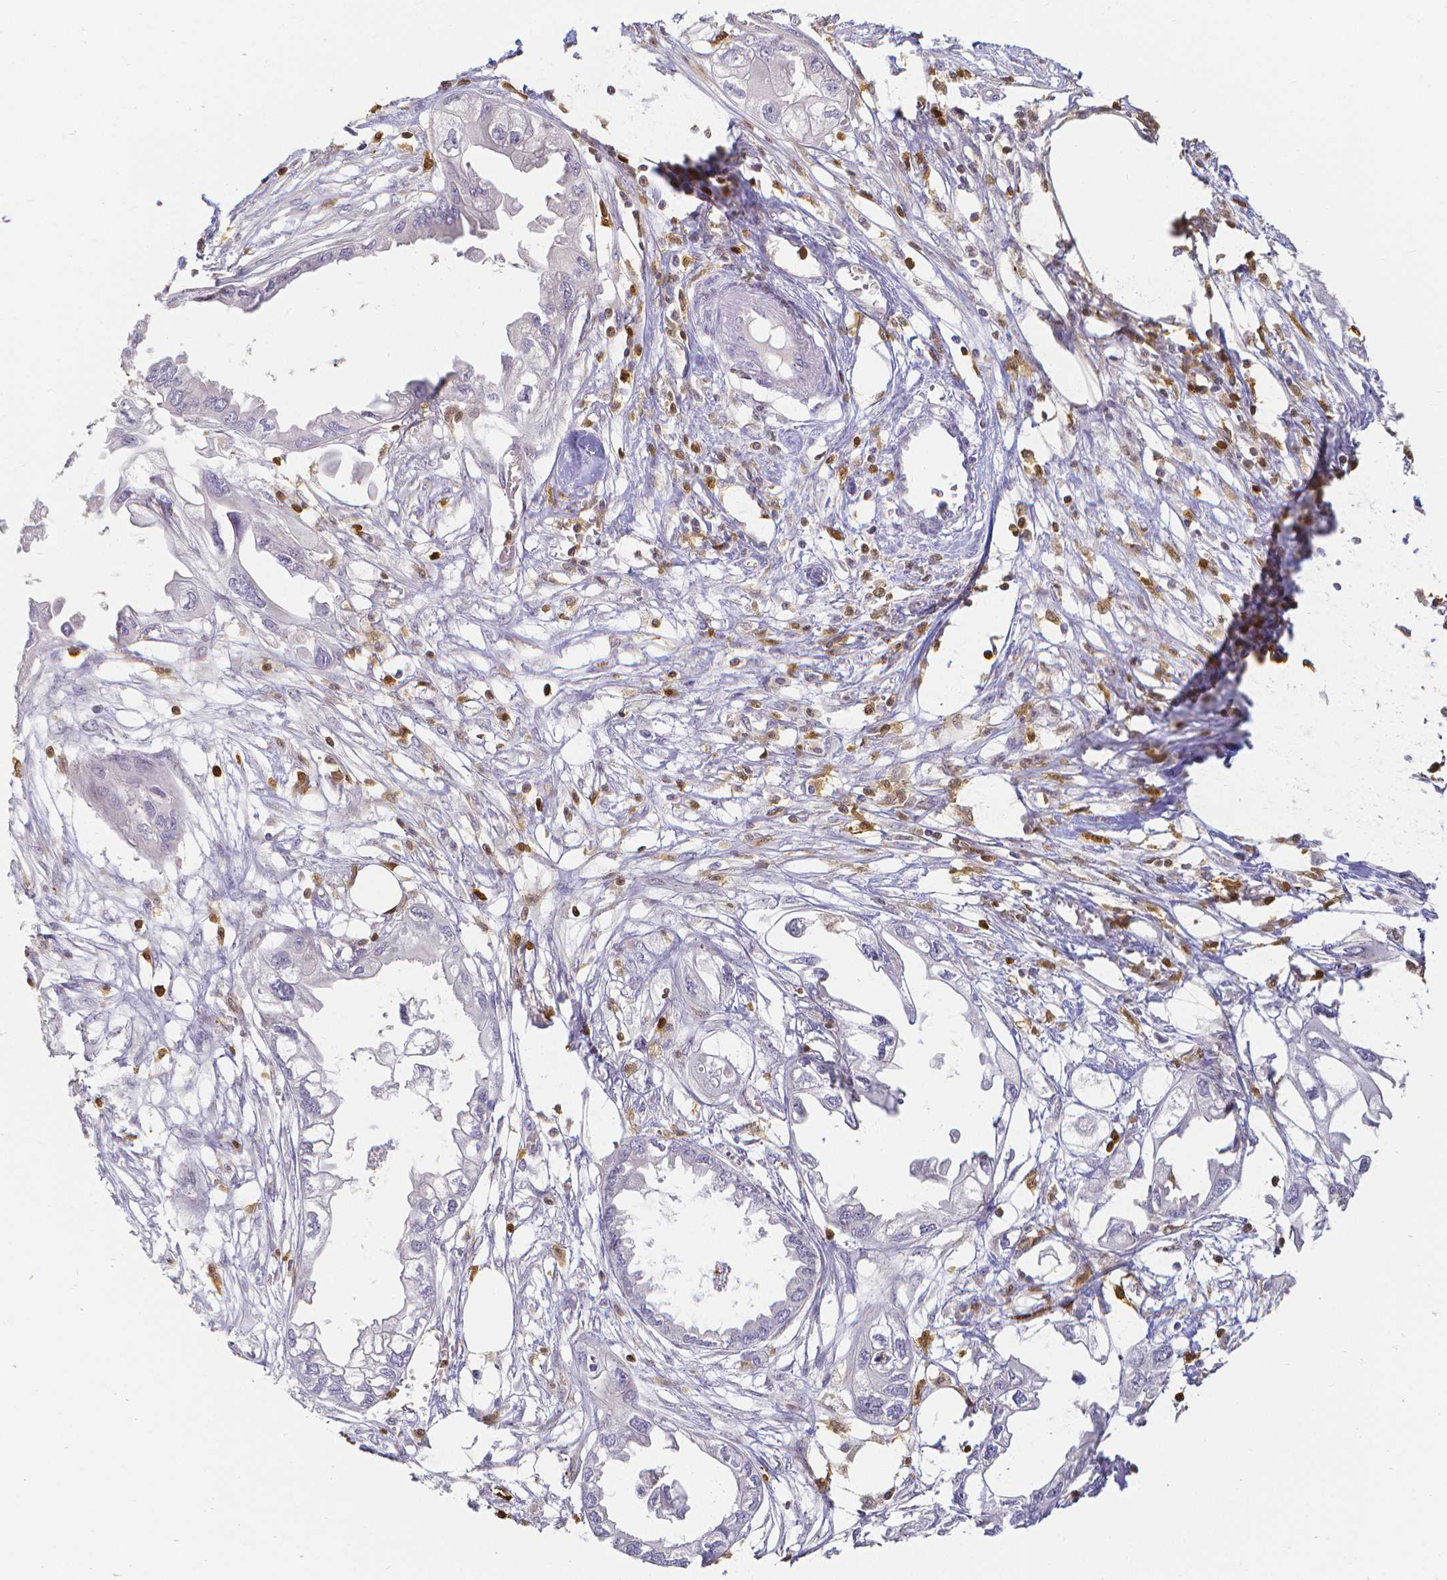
{"staining": {"intensity": "negative", "quantity": "none", "location": "none"}, "tissue": "endometrial cancer", "cell_type": "Tumor cells", "image_type": "cancer", "snomed": [{"axis": "morphology", "description": "Adenocarcinoma, NOS"}, {"axis": "morphology", "description": "Adenocarcinoma, metastatic, NOS"}, {"axis": "topography", "description": "Adipose tissue"}, {"axis": "topography", "description": "Endometrium"}], "caption": "A micrograph of endometrial cancer (adenocarcinoma) stained for a protein shows no brown staining in tumor cells. (DAB (3,3'-diaminobenzidine) immunohistochemistry visualized using brightfield microscopy, high magnification).", "gene": "COTL1", "patient": {"sex": "female", "age": 67}}